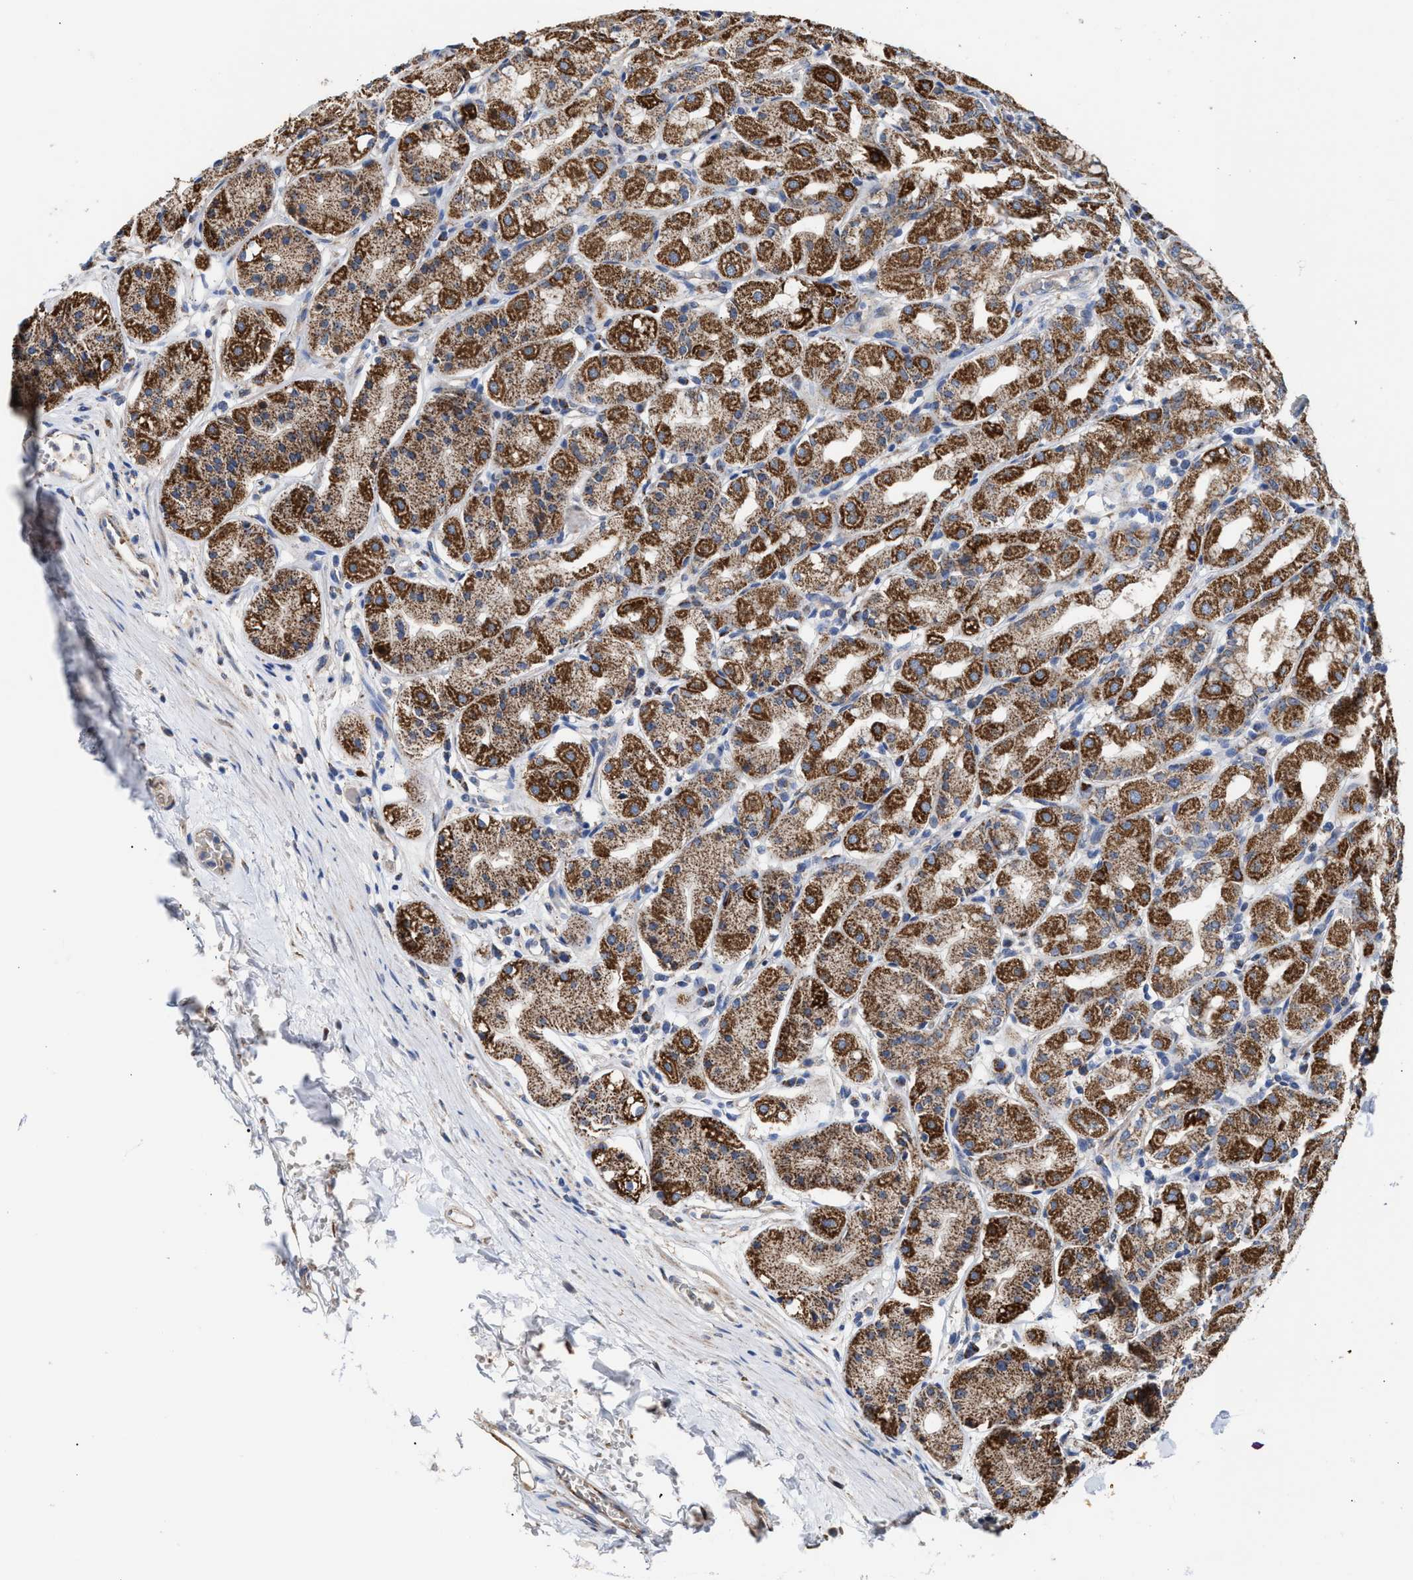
{"staining": {"intensity": "strong", "quantity": ">75%", "location": "cytoplasmic/membranous"}, "tissue": "stomach", "cell_type": "Glandular cells", "image_type": "normal", "snomed": [{"axis": "morphology", "description": "Normal tissue, NOS"}, {"axis": "topography", "description": "Stomach"}, {"axis": "topography", "description": "Stomach, lower"}], "caption": "Normal stomach was stained to show a protein in brown. There is high levels of strong cytoplasmic/membranous positivity in approximately >75% of glandular cells. (DAB (3,3'-diaminobenzidine) = brown stain, brightfield microscopy at high magnification).", "gene": "MECR", "patient": {"sex": "female", "age": 56}}